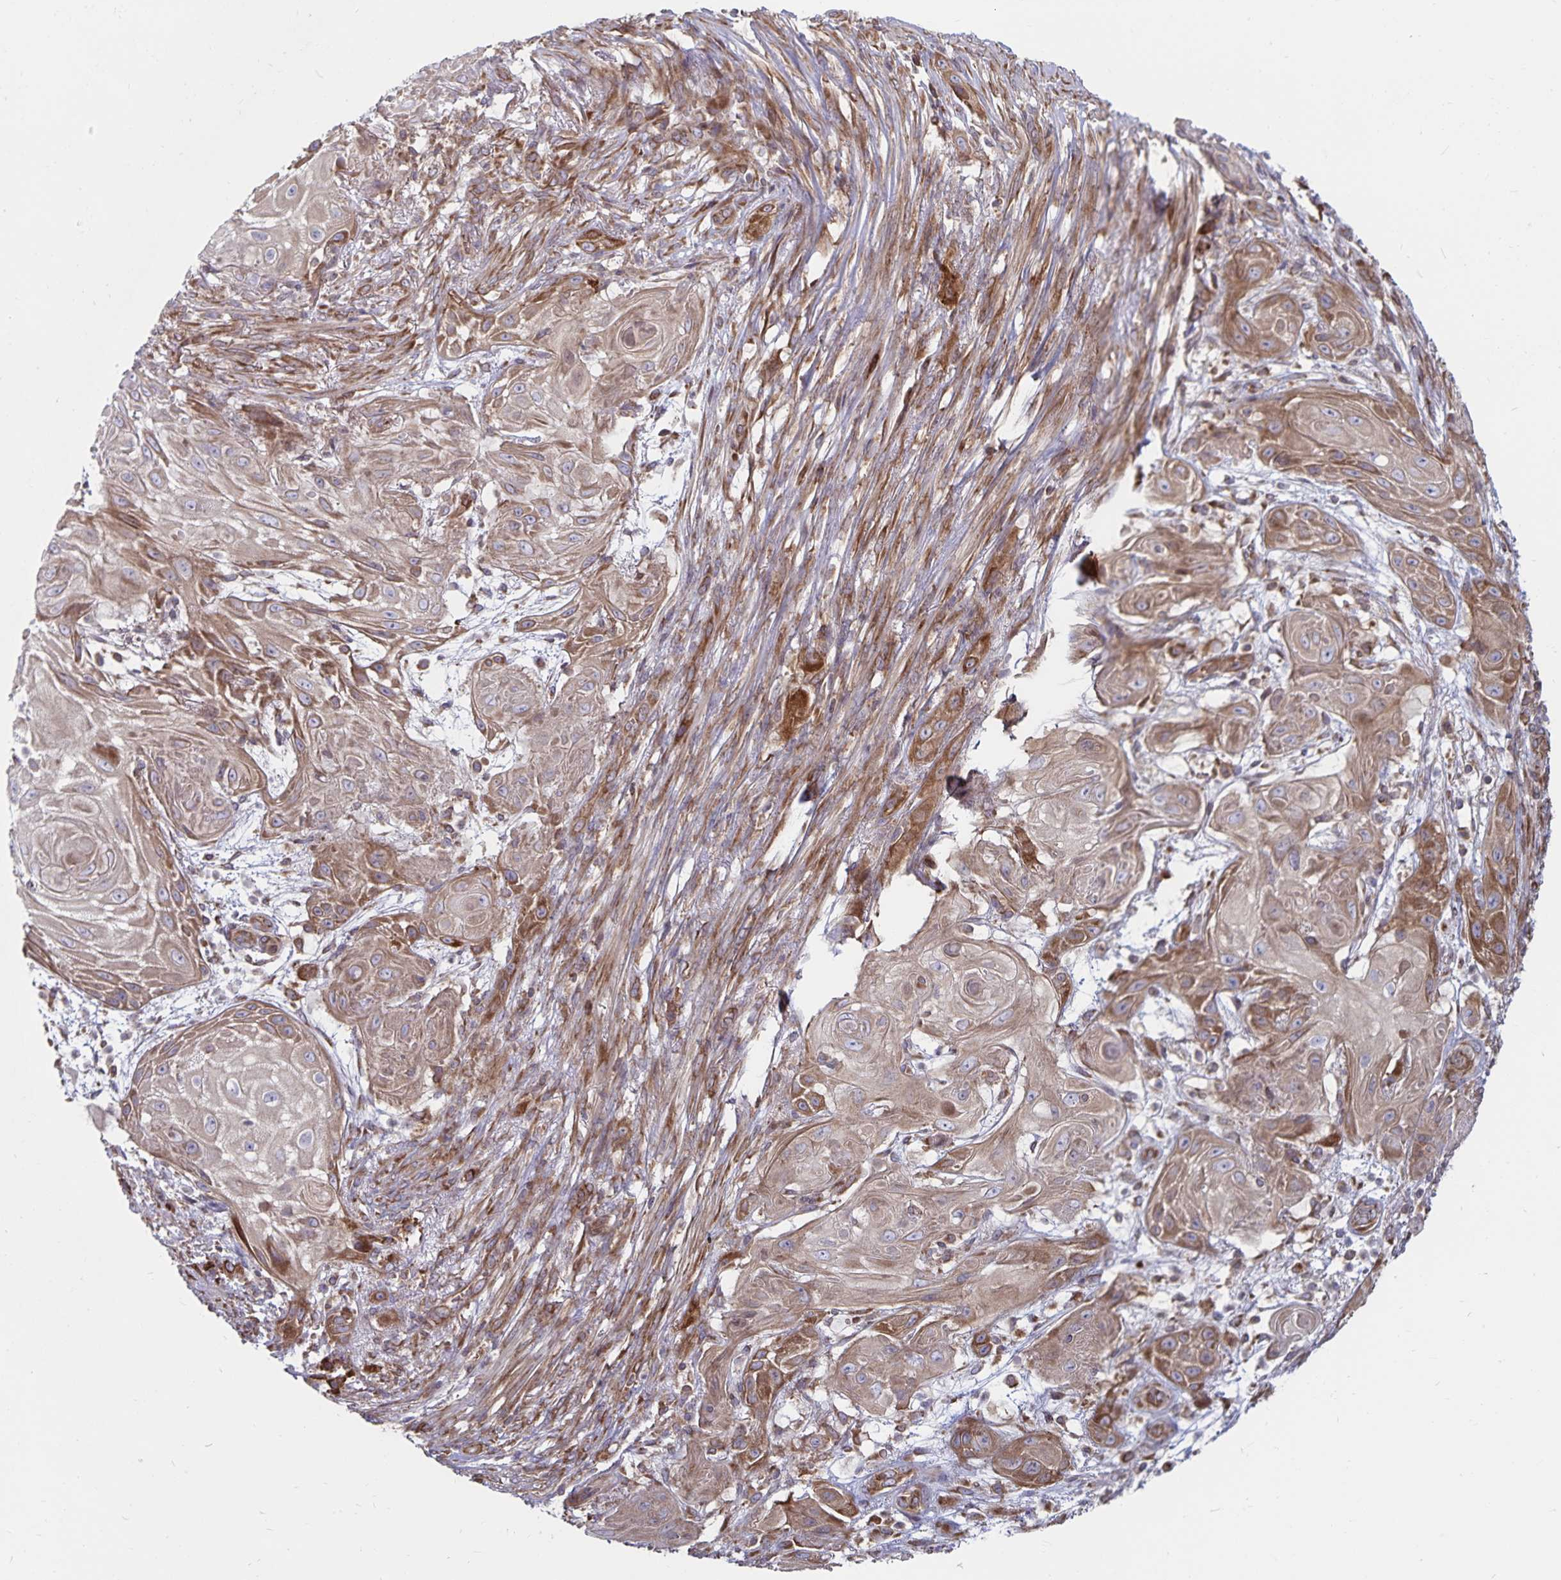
{"staining": {"intensity": "moderate", "quantity": ">75%", "location": "cytoplasmic/membranous"}, "tissue": "skin cancer", "cell_type": "Tumor cells", "image_type": "cancer", "snomed": [{"axis": "morphology", "description": "Squamous cell carcinoma, NOS"}, {"axis": "topography", "description": "Skin"}], "caption": "There is medium levels of moderate cytoplasmic/membranous positivity in tumor cells of skin cancer (squamous cell carcinoma), as demonstrated by immunohistochemical staining (brown color).", "gene": "SEC62", "patient": {"sex": "male", "age": 62}}